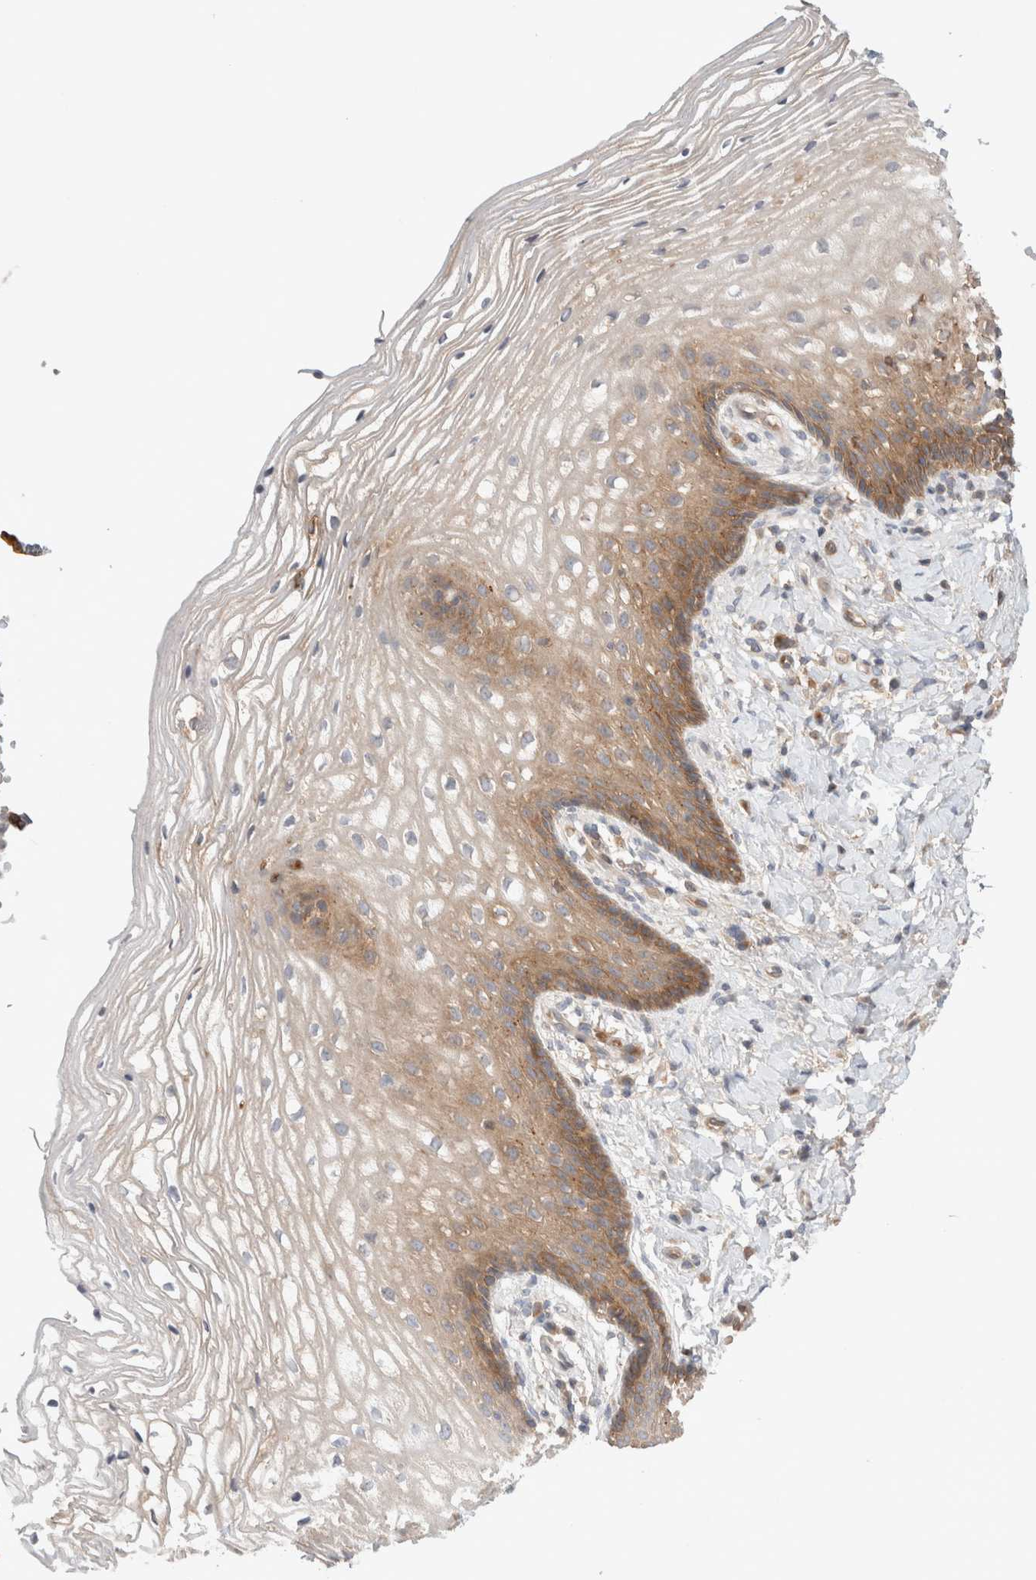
{"staining": {"intensity": "moderate", "quantity": "25%-75%", "location": "cytoplasmic/membranous"}, "tissue": "vagina", "cell_type": "Squamous epithelial cells", "image_type": "normal", "snomed": [{"axis": "morphology", "description": "Normal tissue, NOS"}, {"axis": "topography", "description": "Vagina"}], "caption": "Vagina stained with DAB IHC demonstrates medium levels of moderate cytoplasmic/membranous positivity in about 25%-75% of squamous epithelial cells.", "gene": "KLHL14", "patient": {"sex": "female", "age": 60}}